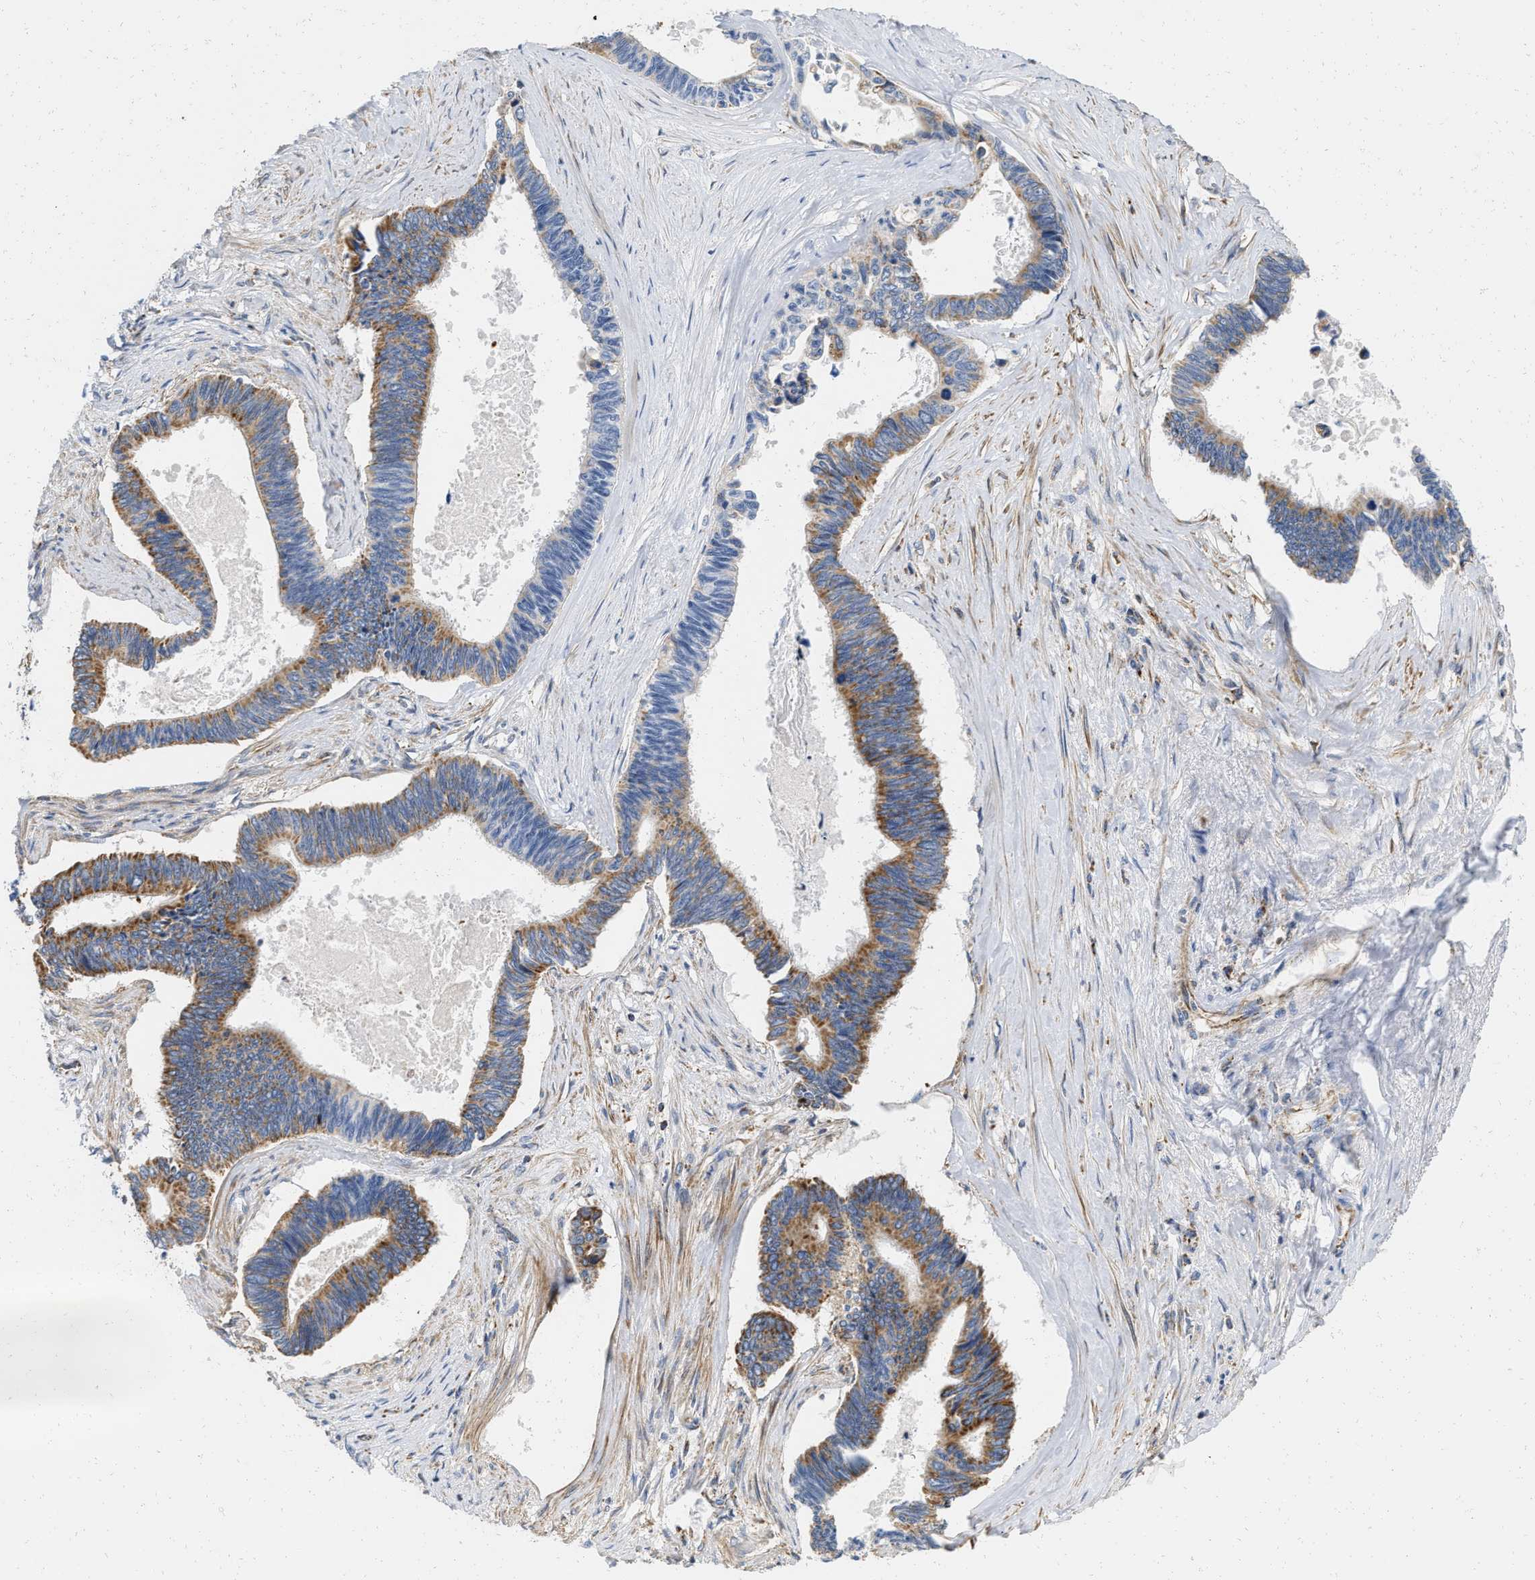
{"staining": {"intensity": "moderate", "quantity": ">75%", "location": "cytoplasmic/membranous"}, "tissue": "pancreatic cancer", "cell_type": "Tumor cells", "image_type": "cancer", "snomed": [{"axis": "morphology", "description": "Adenocarcinoma, NOS"}, {"axis": "topography", "description": "Pancreas"}], "caption": "Adenocarcinoma (pancreatic) stained with IHC shows moderate cytoplasmic/membranous positivity in about >75% of tumor cells. (IHC, brightfield microscopy, high magnification).", "gene": "GRB10", "patient": {"sex": "female", "age": 70}}